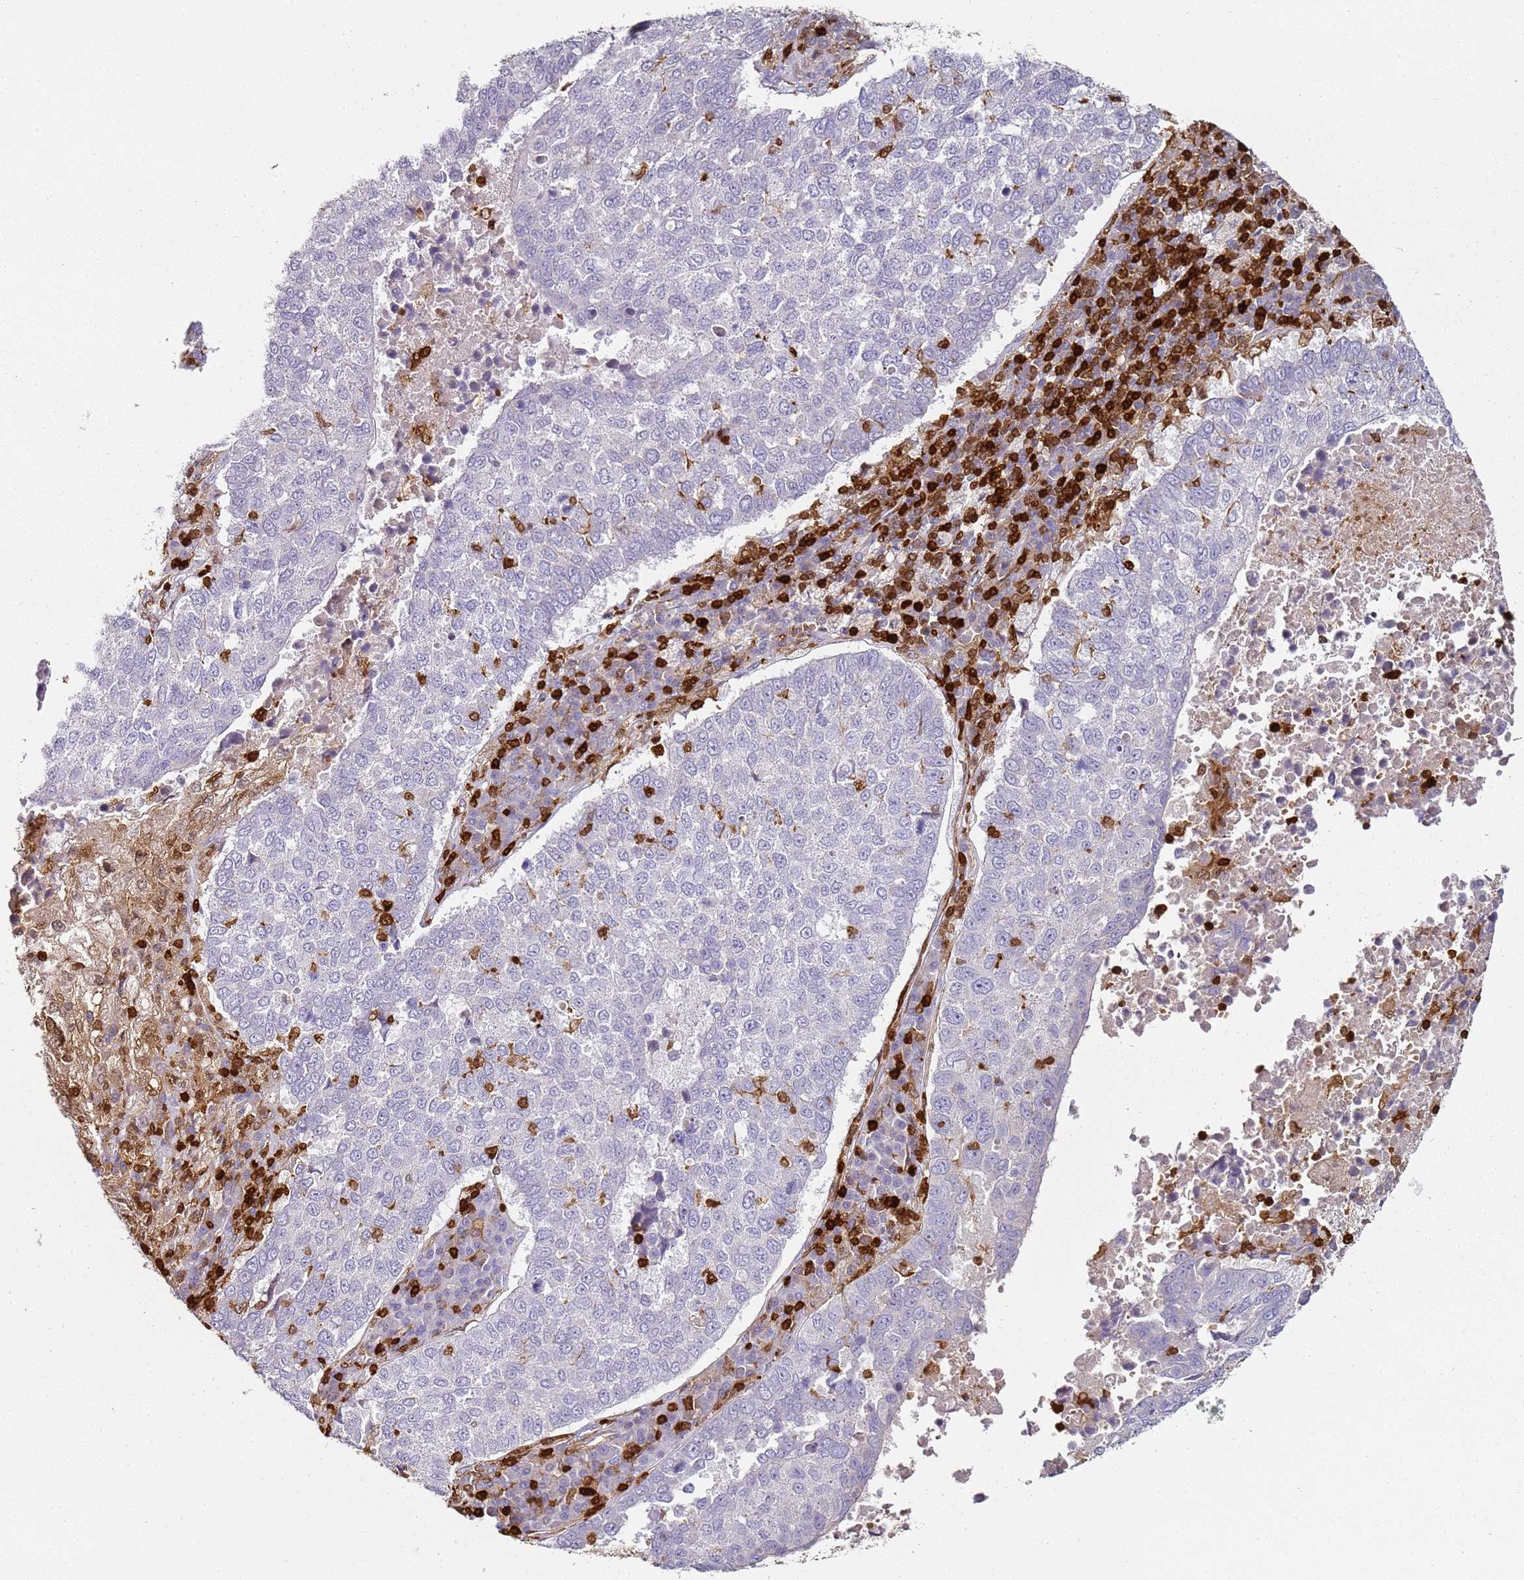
{"staining": {"intensity": "negative", "quantity": "none", "location": "none"}, "tissue": "lung cancer", "cell_type": "Tumor cells", "image_type": "cancer", "snomed": [{"axis": "morphology", "description": "Squamous cell carcinoma, NOS"}, {"axis": "topography", "description": "Lung"}], "caption": "Immunohistochemical staining of human lung cancer (squamous cell carcinoma) shows no significant expression in tumor cells.", "gene": "S100A4", "patient": {"sex": "male", "age": 73}}